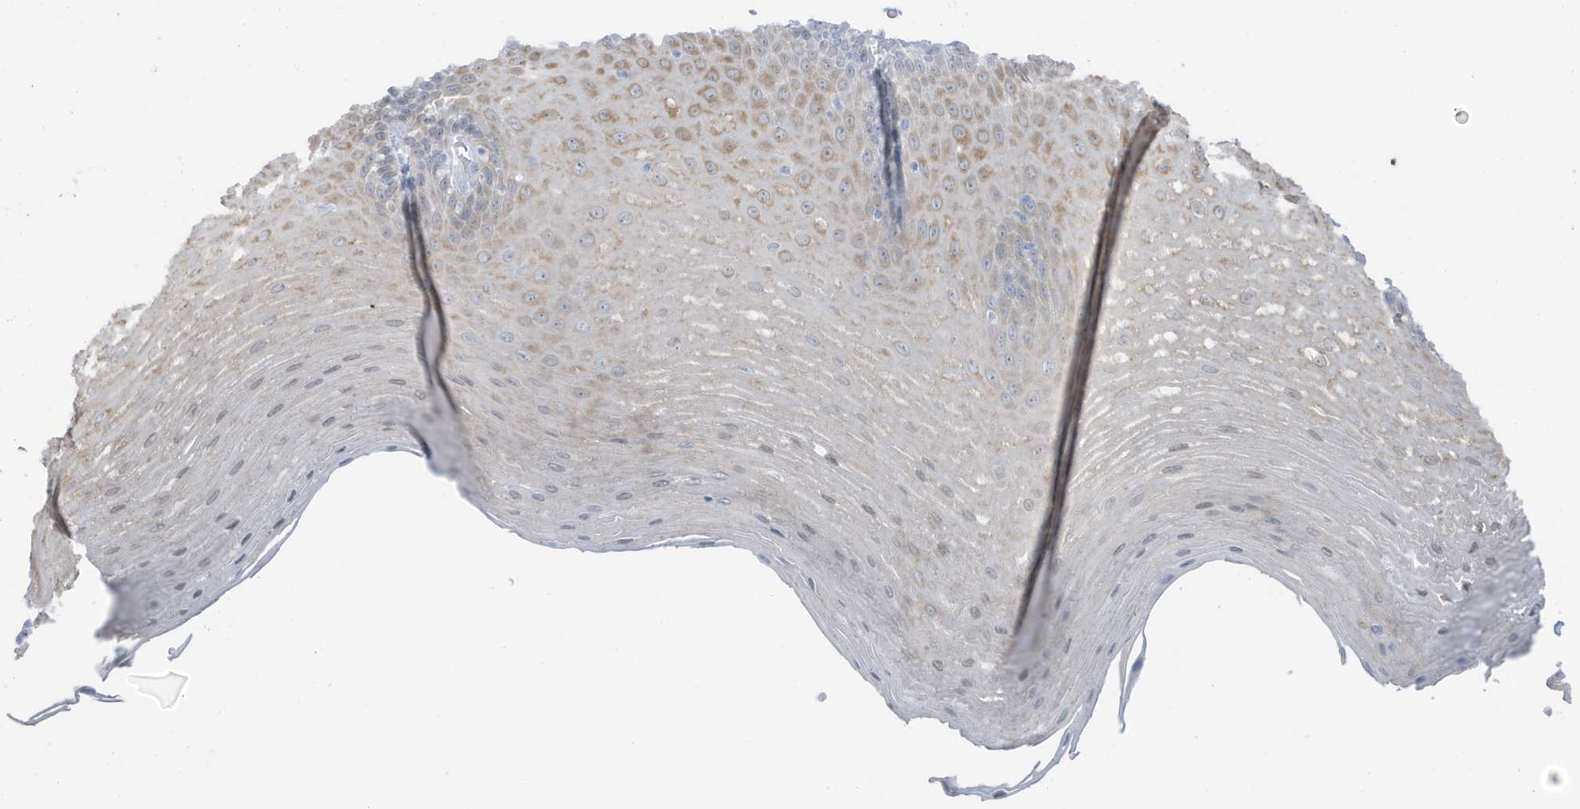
{"staining": {"intensity": "weak", "quantity": "25%-75%", "location": "cytoplasmic/membranous"}, "tissue": "esophagus", "cell_type": "Squamous epithelial cells", "image_type": "normal", "snomed": [{"axis": "morphology", "description": "Normal tissue, NOS"}, {"axis": "topography", "description": "Esophagus"}], "caption": "Normal esophagus exhibits weak cytoplasmic/membranous positivity in about 25%-75% of squamous epithelial cells.", "gene": "ZFP64", "patient": {"sex": "male", "age": 62}}